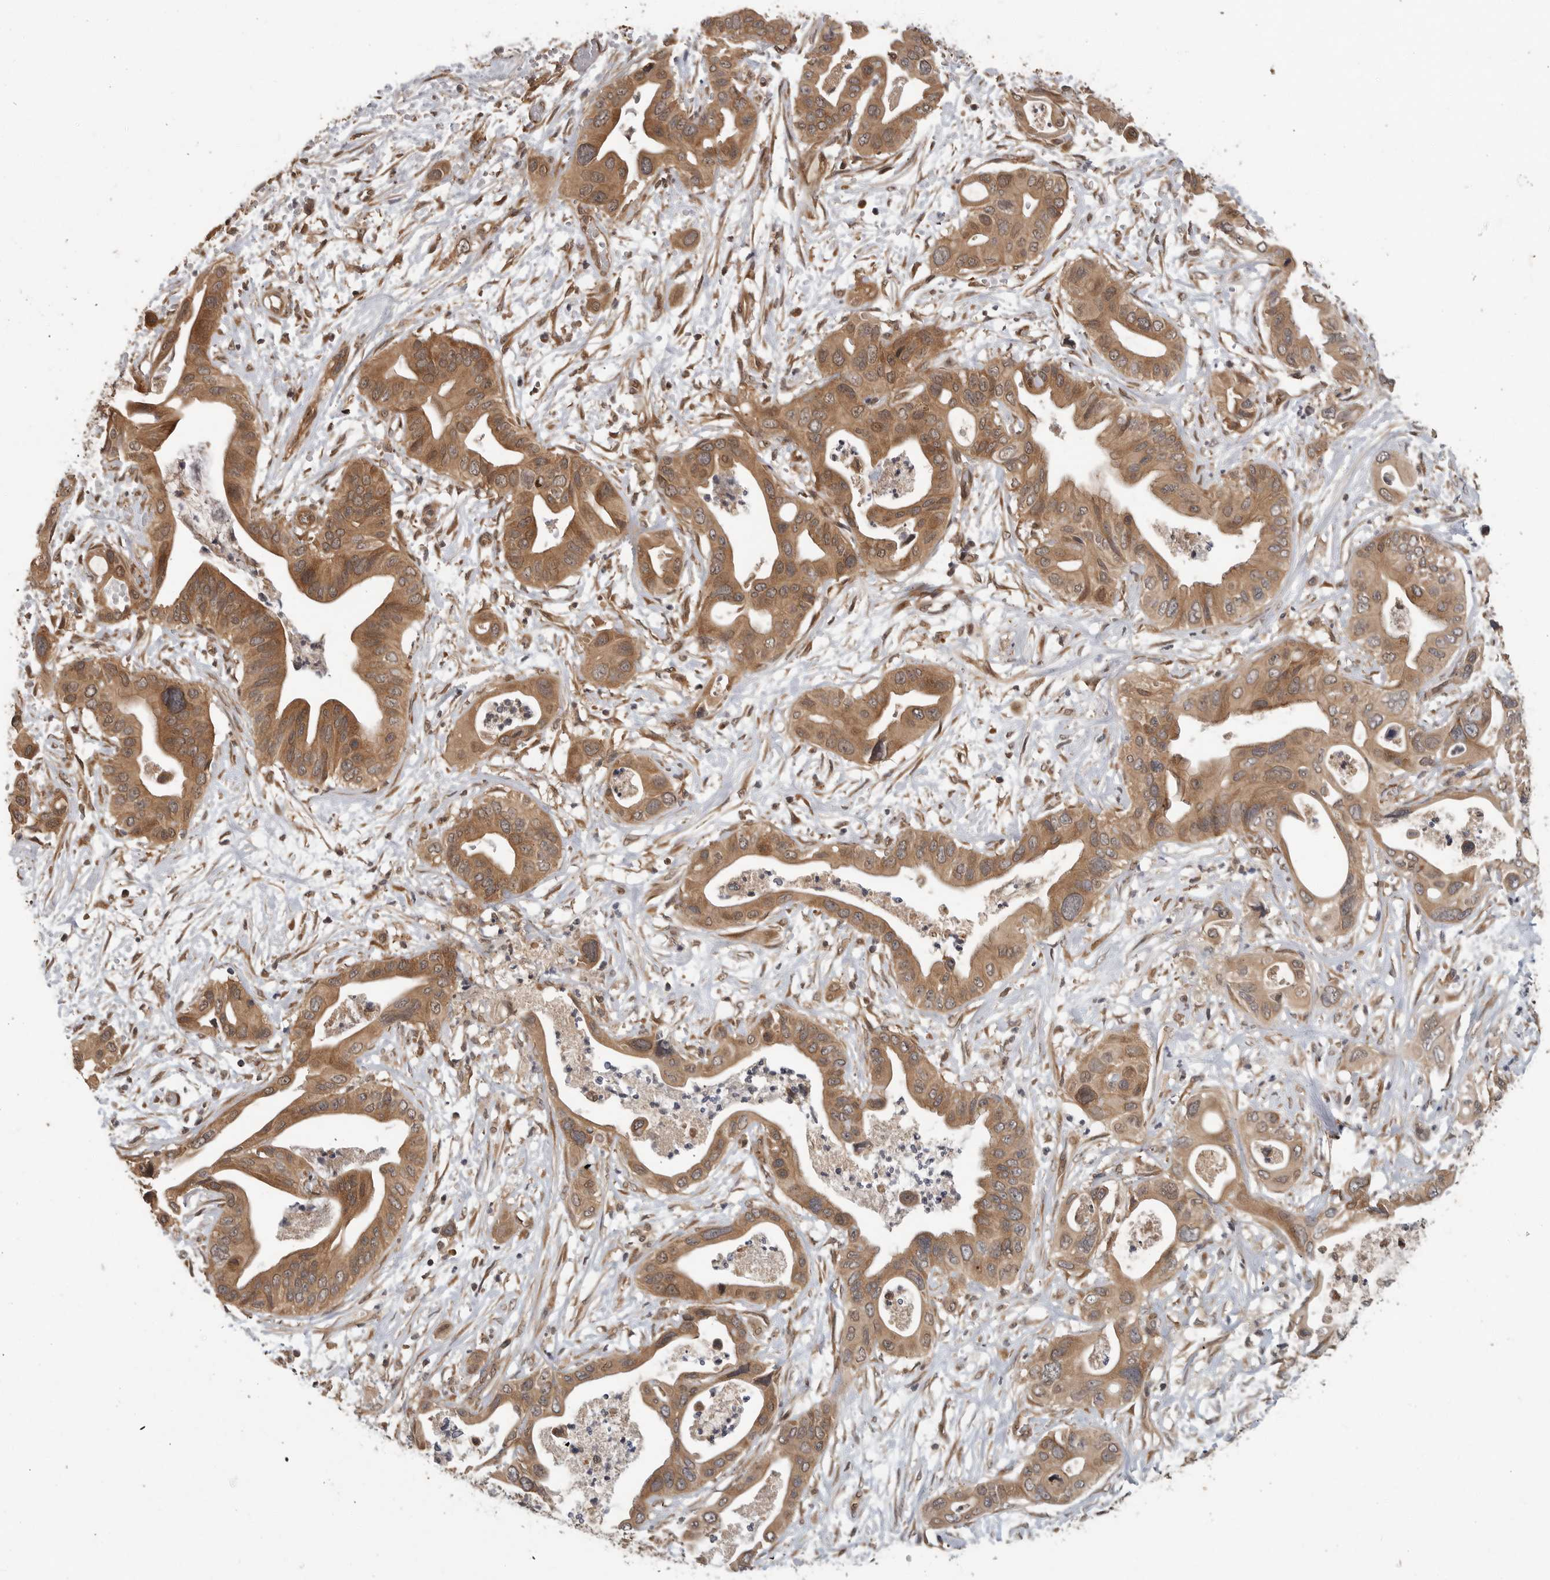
{"staining": {"intensity": "moderate", "quantity": ">75%", "location": "cytoplasmic/membranous"}, "tissue": "pancreatic cancer", "cell_type": "Tumor cells", "image_type": "cancer", "snomed": [{"axis": "morphology", "description": "Adenocarcinoma, NOS"}, {"axis": "topography", "description": "Pancreas"}], "caption": "Brown immunohistochemical staining in adenocarcinoma (pancreatic) displays moderate cytoplasmic/membranous staining in approximately >75% of tumor cells.", "gene": "OSBPL9", "patient": {"sex": "male", "age": 66}}